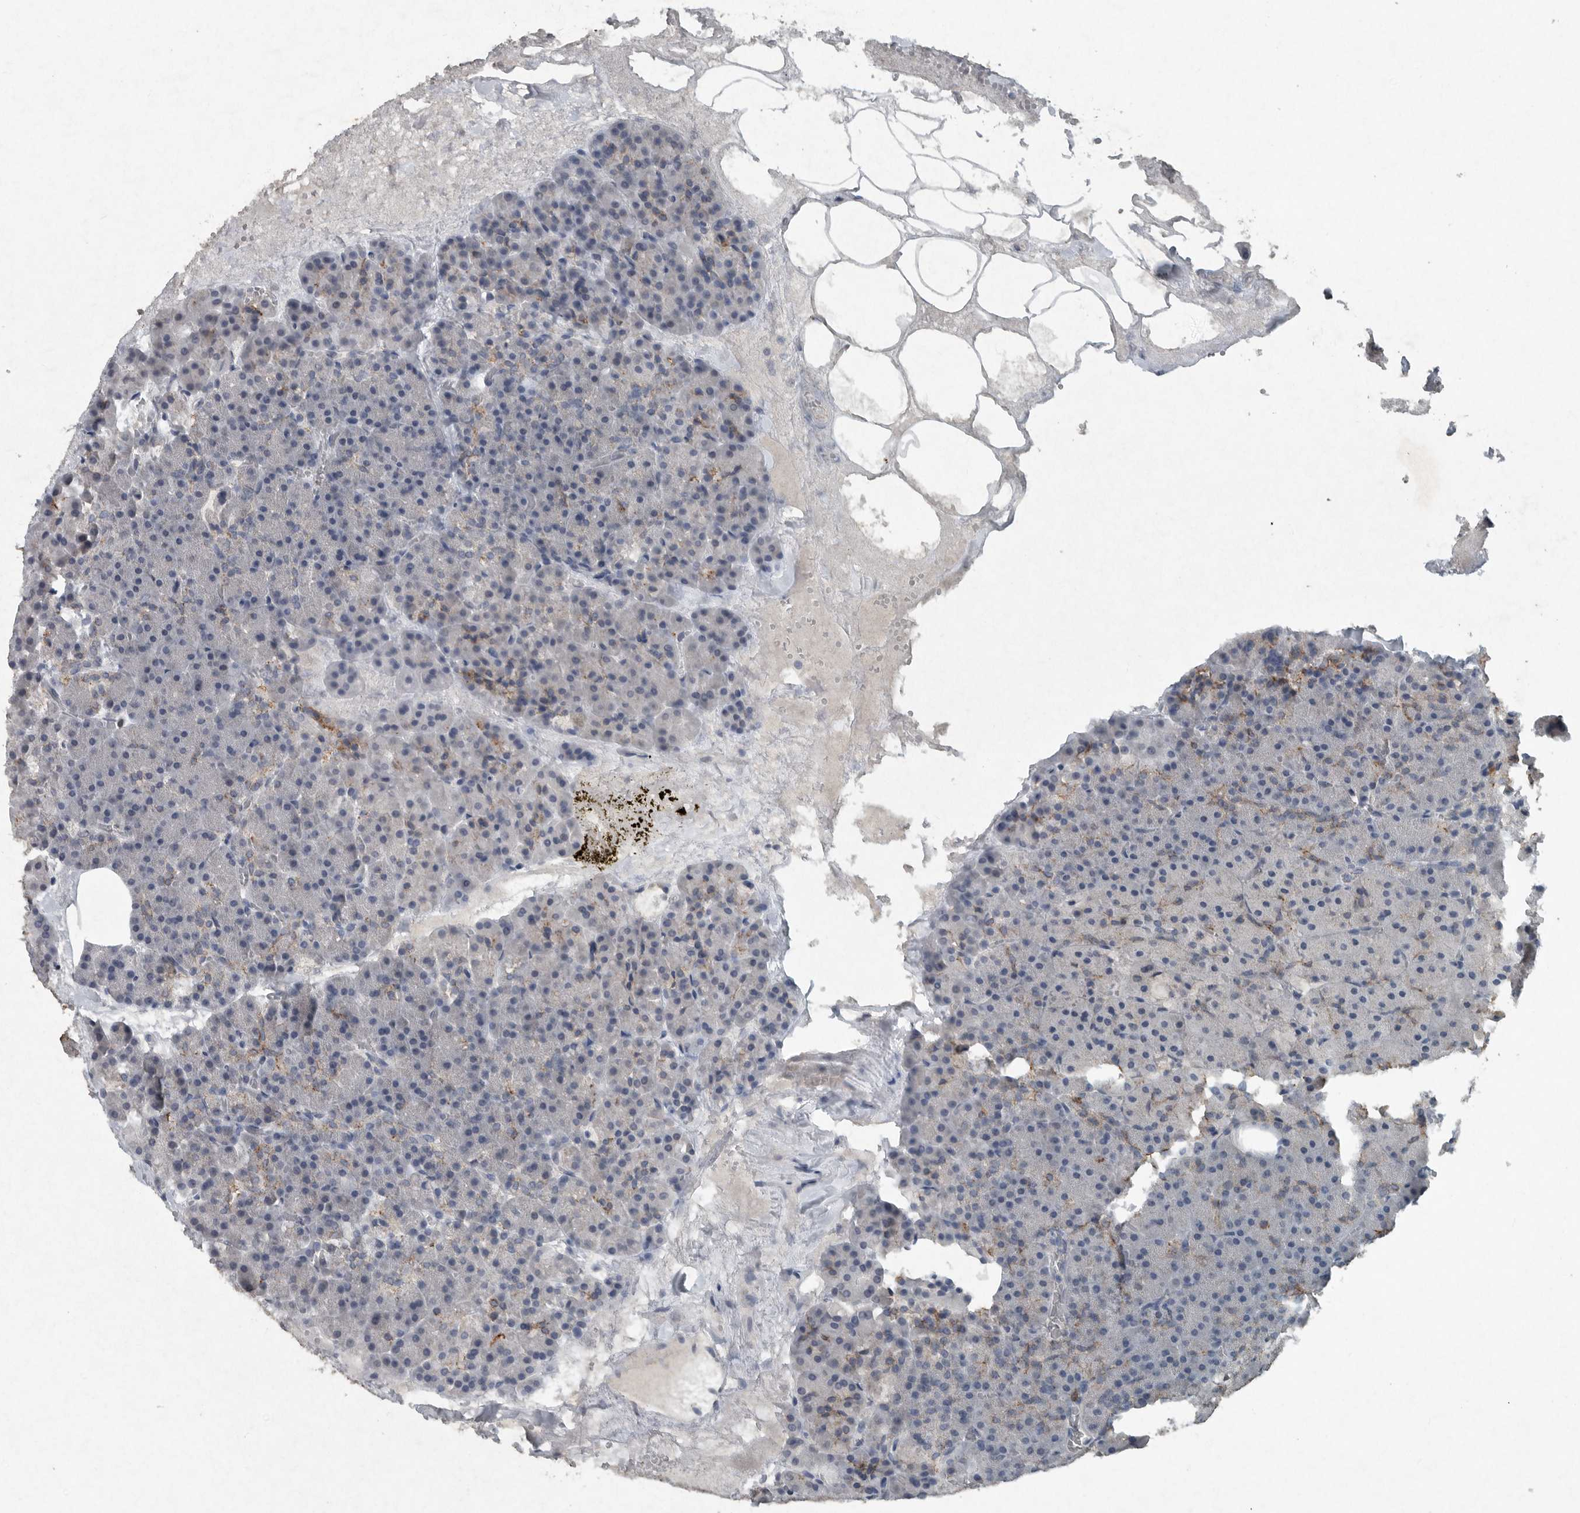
{"staining": {"intensity": "moderate", "quantity": "25%-75%", "location": "cytoplasmic/membranous"}, "tissue": "pancreas", "cell_type": "Exocrine glandular cells", "image_type": "normal", "snomed": [{"axis": "morphology", "description": "Normal tissue, NOS"}, {"axis": "morphology", "description": "Carcinoid, malignant, NOS"}, {"axis": "topography", "description": "Pancreas"}], "caption": "Immunohistochemical staining of unremarkable pancreas reveals 25%-75% levels of moderate cytoplasmic/membranous protein expression in about 25%-75% of exocrine glandular cells. The staining is performed using DAB brown chromogen to label protein expression. The nuclei are counter-stained blue using hematoxylin.", "gene": "IL20", "patient": {"sex": "female", "age": 35}}